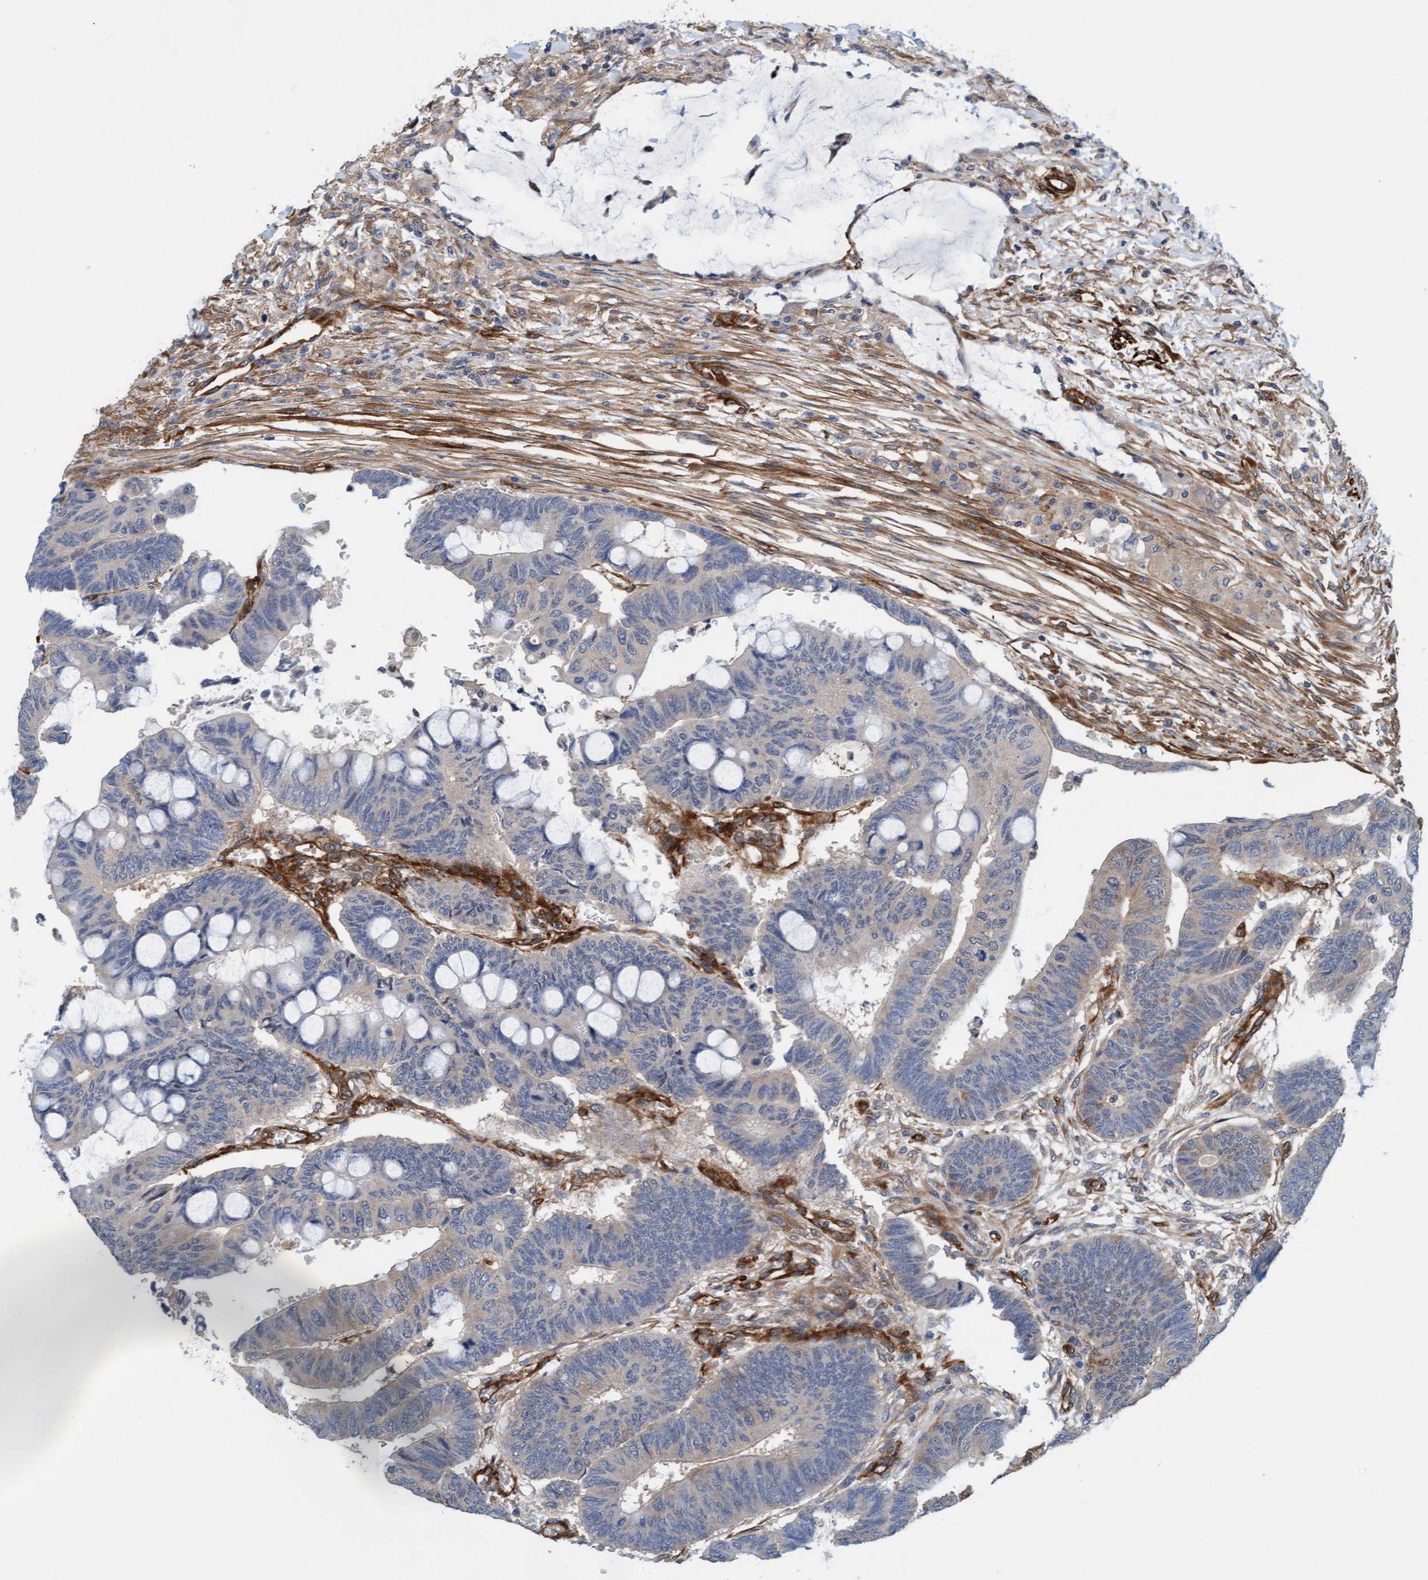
{"staining": {"intensity": "weak", "quantity": "<25%", "location": "cytoplasmic/membranous"}, "tissue": "colorectal cancer", "cell_type": "Tumor cells", "image_type": "cancer", "snomed": [{"axis": "morphology", "description": "Normal tissue, NOS"}, {"axis": "morphology", "description": "Adenocarcinoma, NOS"}, {"axis": "topography", "description": "Rectum"}, {"axis": "topography", "description": "Peripheral nerve tissue"}], "caption": "This is an immunohistochemistry histopathology image of colorectal cancer (adenocarcinoma). There is no positivity in tumor cells.", "gene": "FMNL3", "patient": {"sex": "male", "age": 92}}